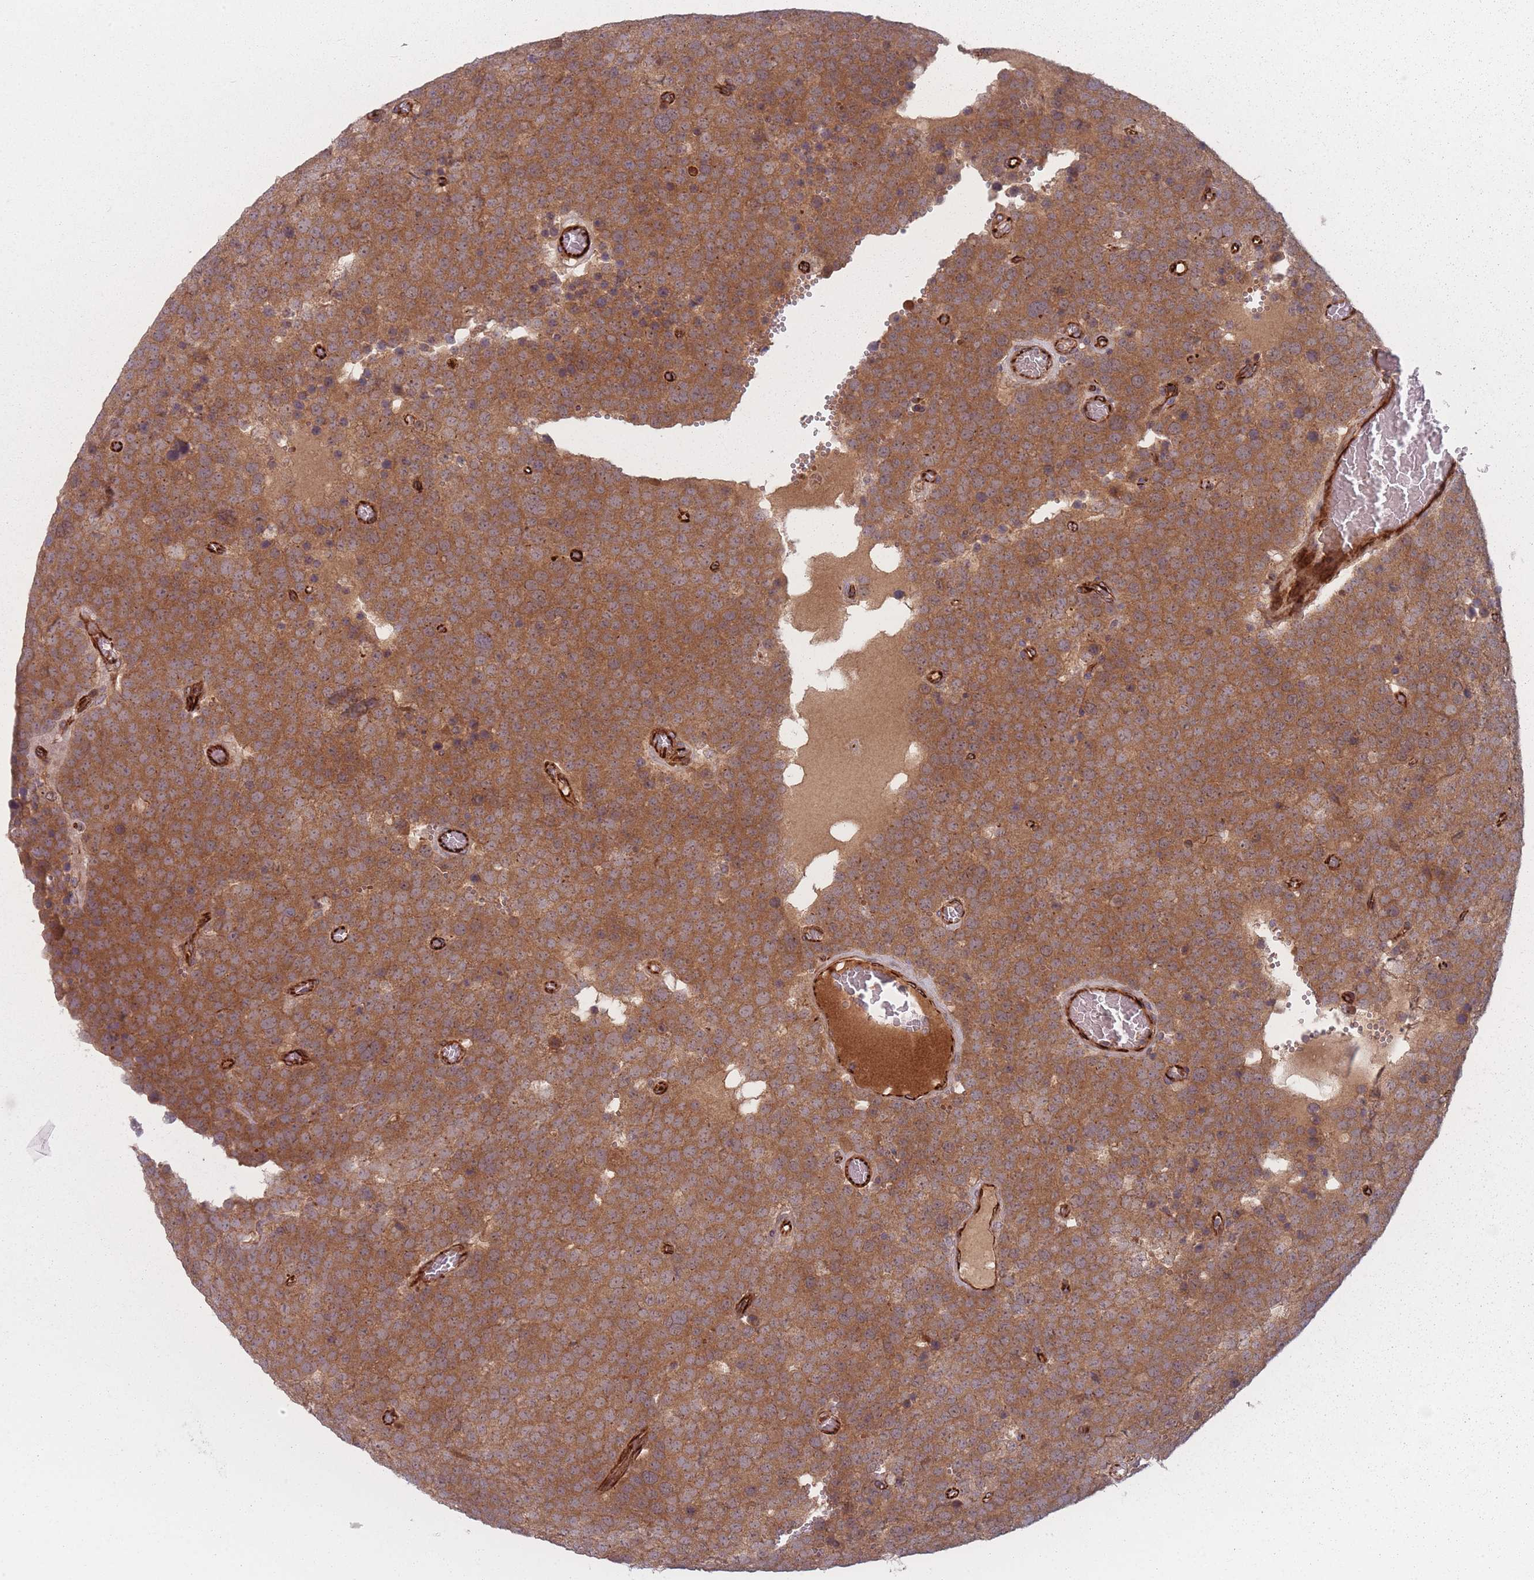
{"staining": {"intensity": "moderate", "quantity": ">75%", "location": "cytoplasmic/membranous"}, "tissue": "testis cancer", "cell_type": "Tumor cells", "image_type": "cancer", "snomed": [{"axis": "morphology", "description": "Normal tissue, NOS"}, {"axis": "morphology", "description": "Seminoma, NOS"}, {"axis": "topography", "description": "Testis"}], "caption": "Immunohistochemistry staining of testis seminoma, which shows medium levels of moderate cytoplasmic/membranous positivity in about >75% of tumor cells indicating moderate cytoplasmic/membranous protein positivity. The staining was performed using DAB (3,3'-diaminobenzidine) (brown) for protein detection and nuclei were counterstained in hematoxylin (blue).", "gene": "EEF1AKMT2", "patient": {"sex": "male", "age": 71}}